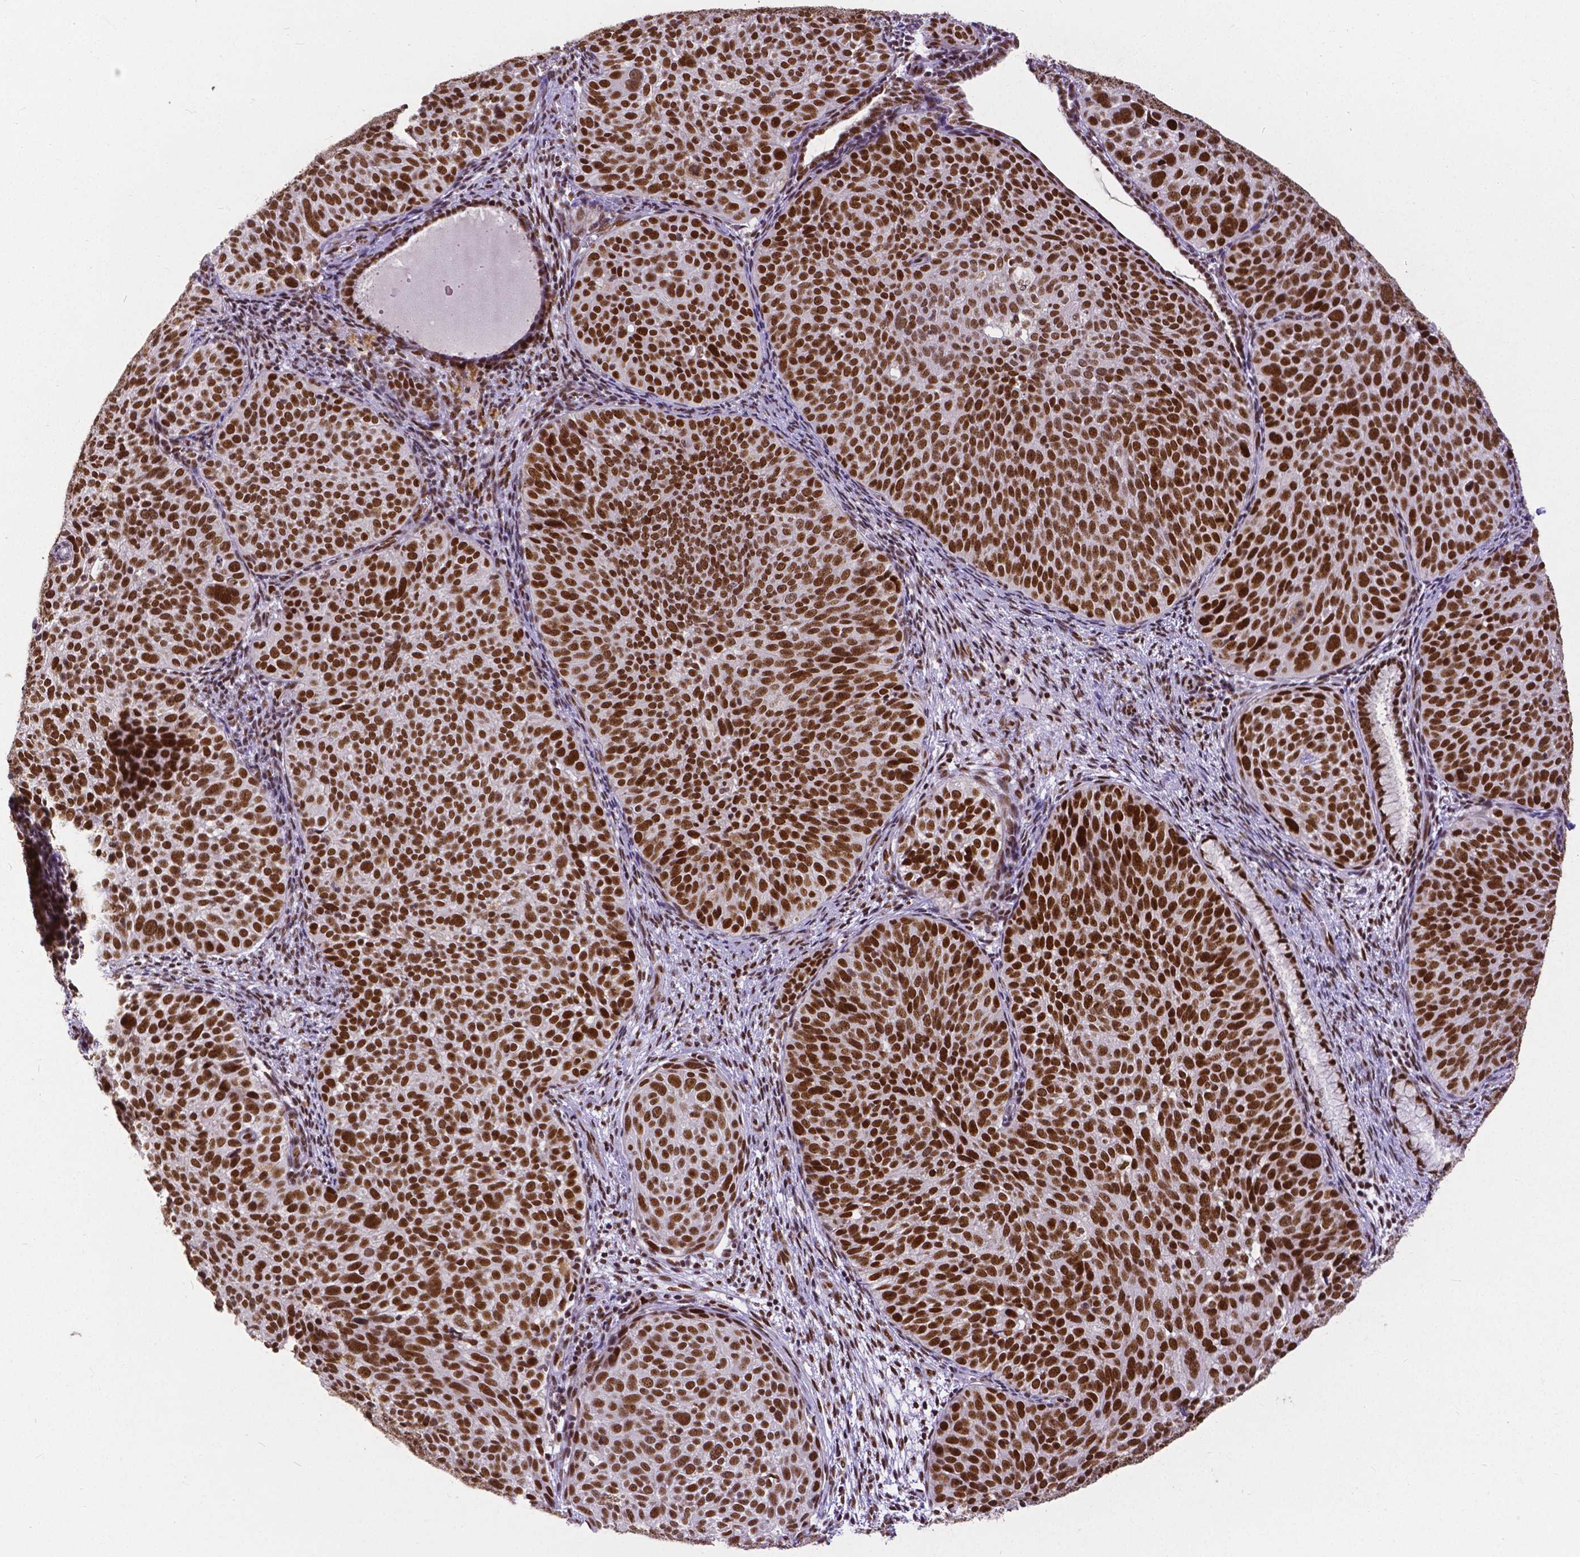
{"staining": {"intensity": "strong", "quantity": ">75%", "location": "nuclear"}, "tissue": "cervical cancer", "cell_type": "Tumor cells", "image_type": "cancer", "snomed": [{"axis": "morphology", "description": "Squamous cell carcinoma, NOS"}, {"axis": "topography", "description": "Cervix"}], "caption": "Tumor cells reveal strong nuclear staining in approximately >75% of cells in squamous cell carcinoma (cervical).", "gene": "ATRX", "patient": {"sex": "female", "age": 39}}